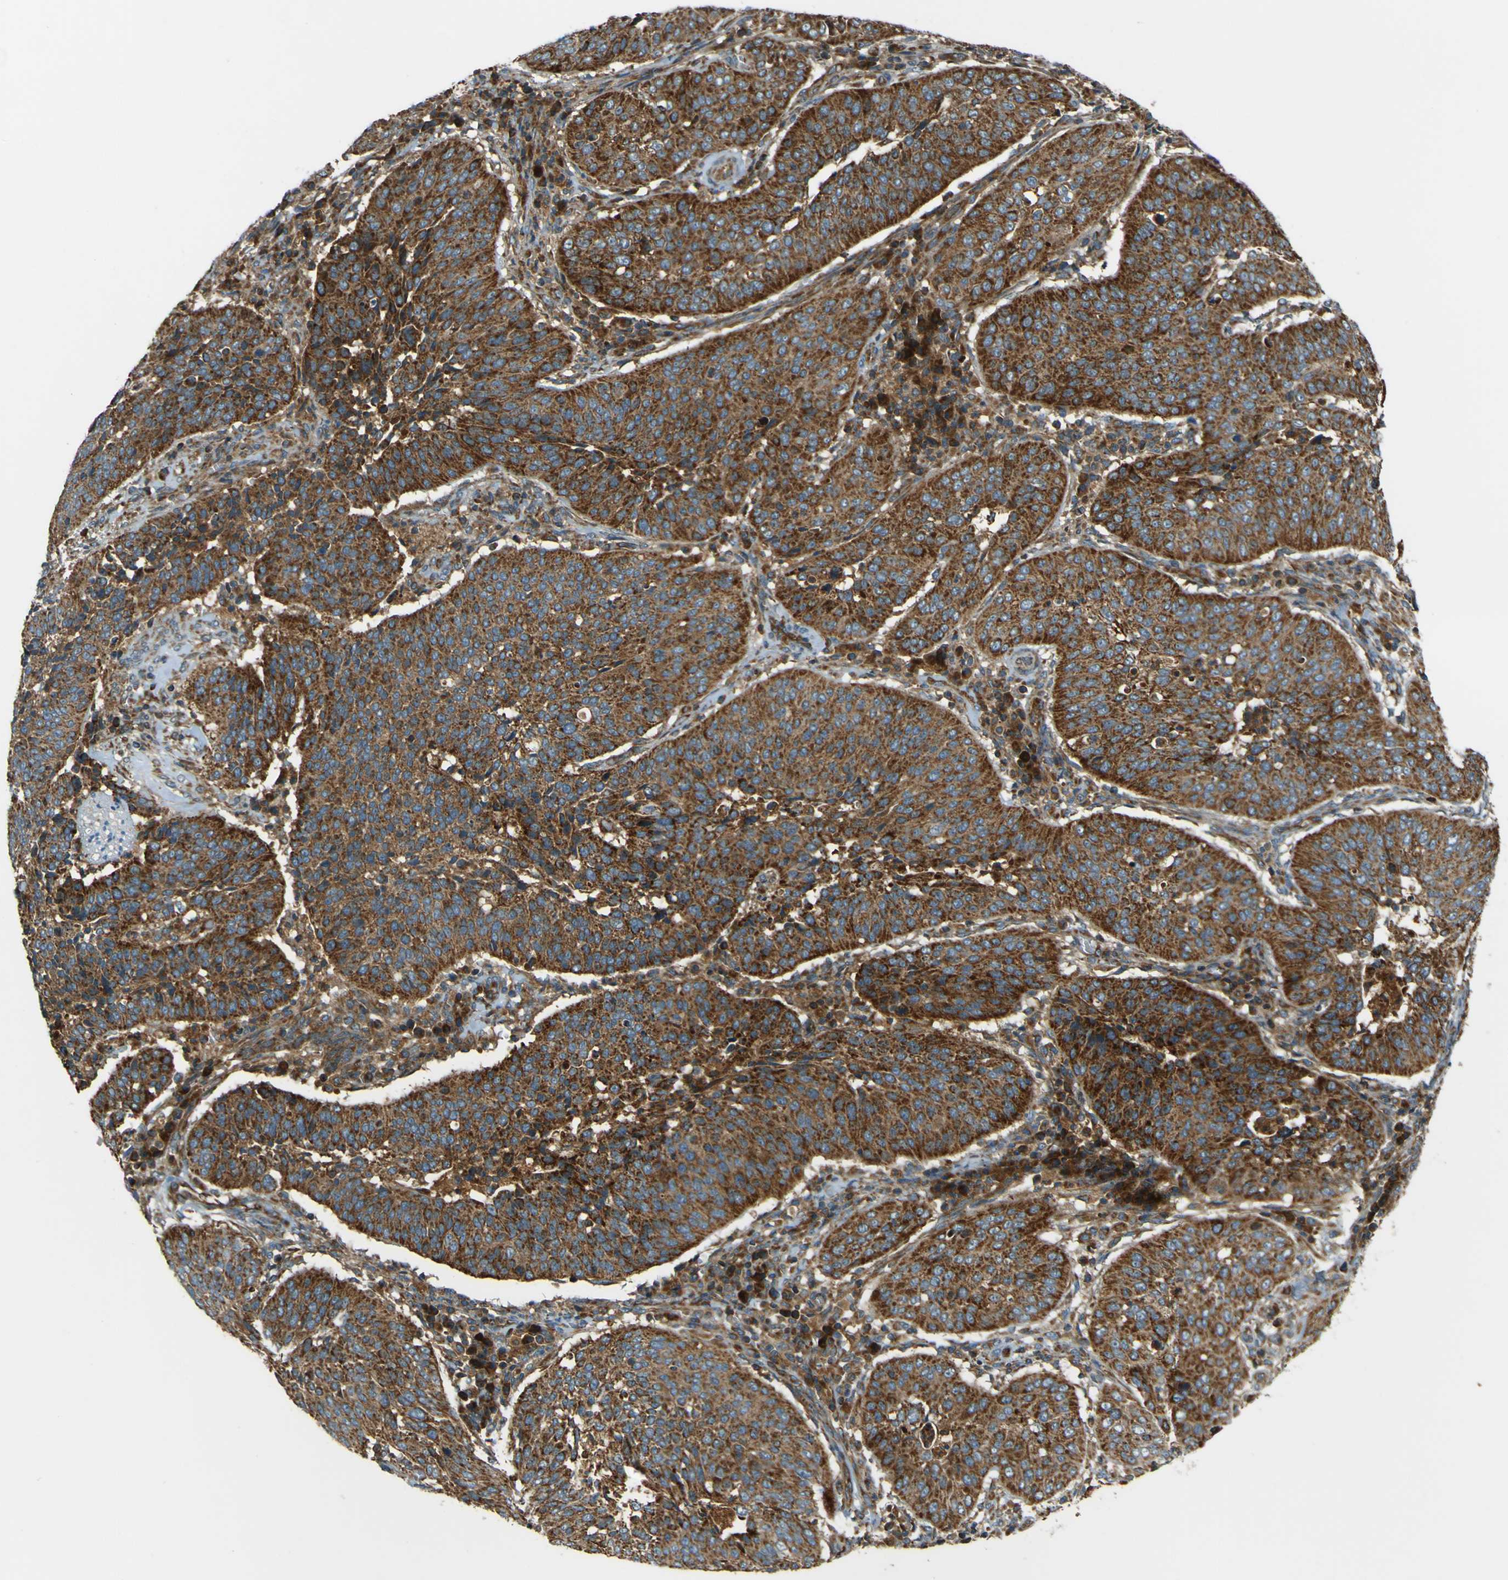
{"staining": {"intensity": "strong", "quantity": ">75%", "location": "cytoplasmic/membranous"}, "tissue": "cervical cancer", "cell_type": "Tumor cells", "image_type": "cancer", "snomed": [{"axis": "morphology", "description": "Normal tissue, NOS"}, {"axis": "morphology", "description": "Squamous cell carcinoma, NOS"}, {"axis": "topography", "description": "Cervix"}], "caption": "Immunohistochemistry (IHC) photomicrograph of cervical cancer stained for a protein (brown), which displays high levels of strong cytoplasmic/membranous positivity in about >75% of tumor cells.", "gene": "DNAJC5", "patient": {"sex": "female", "age": 39}}